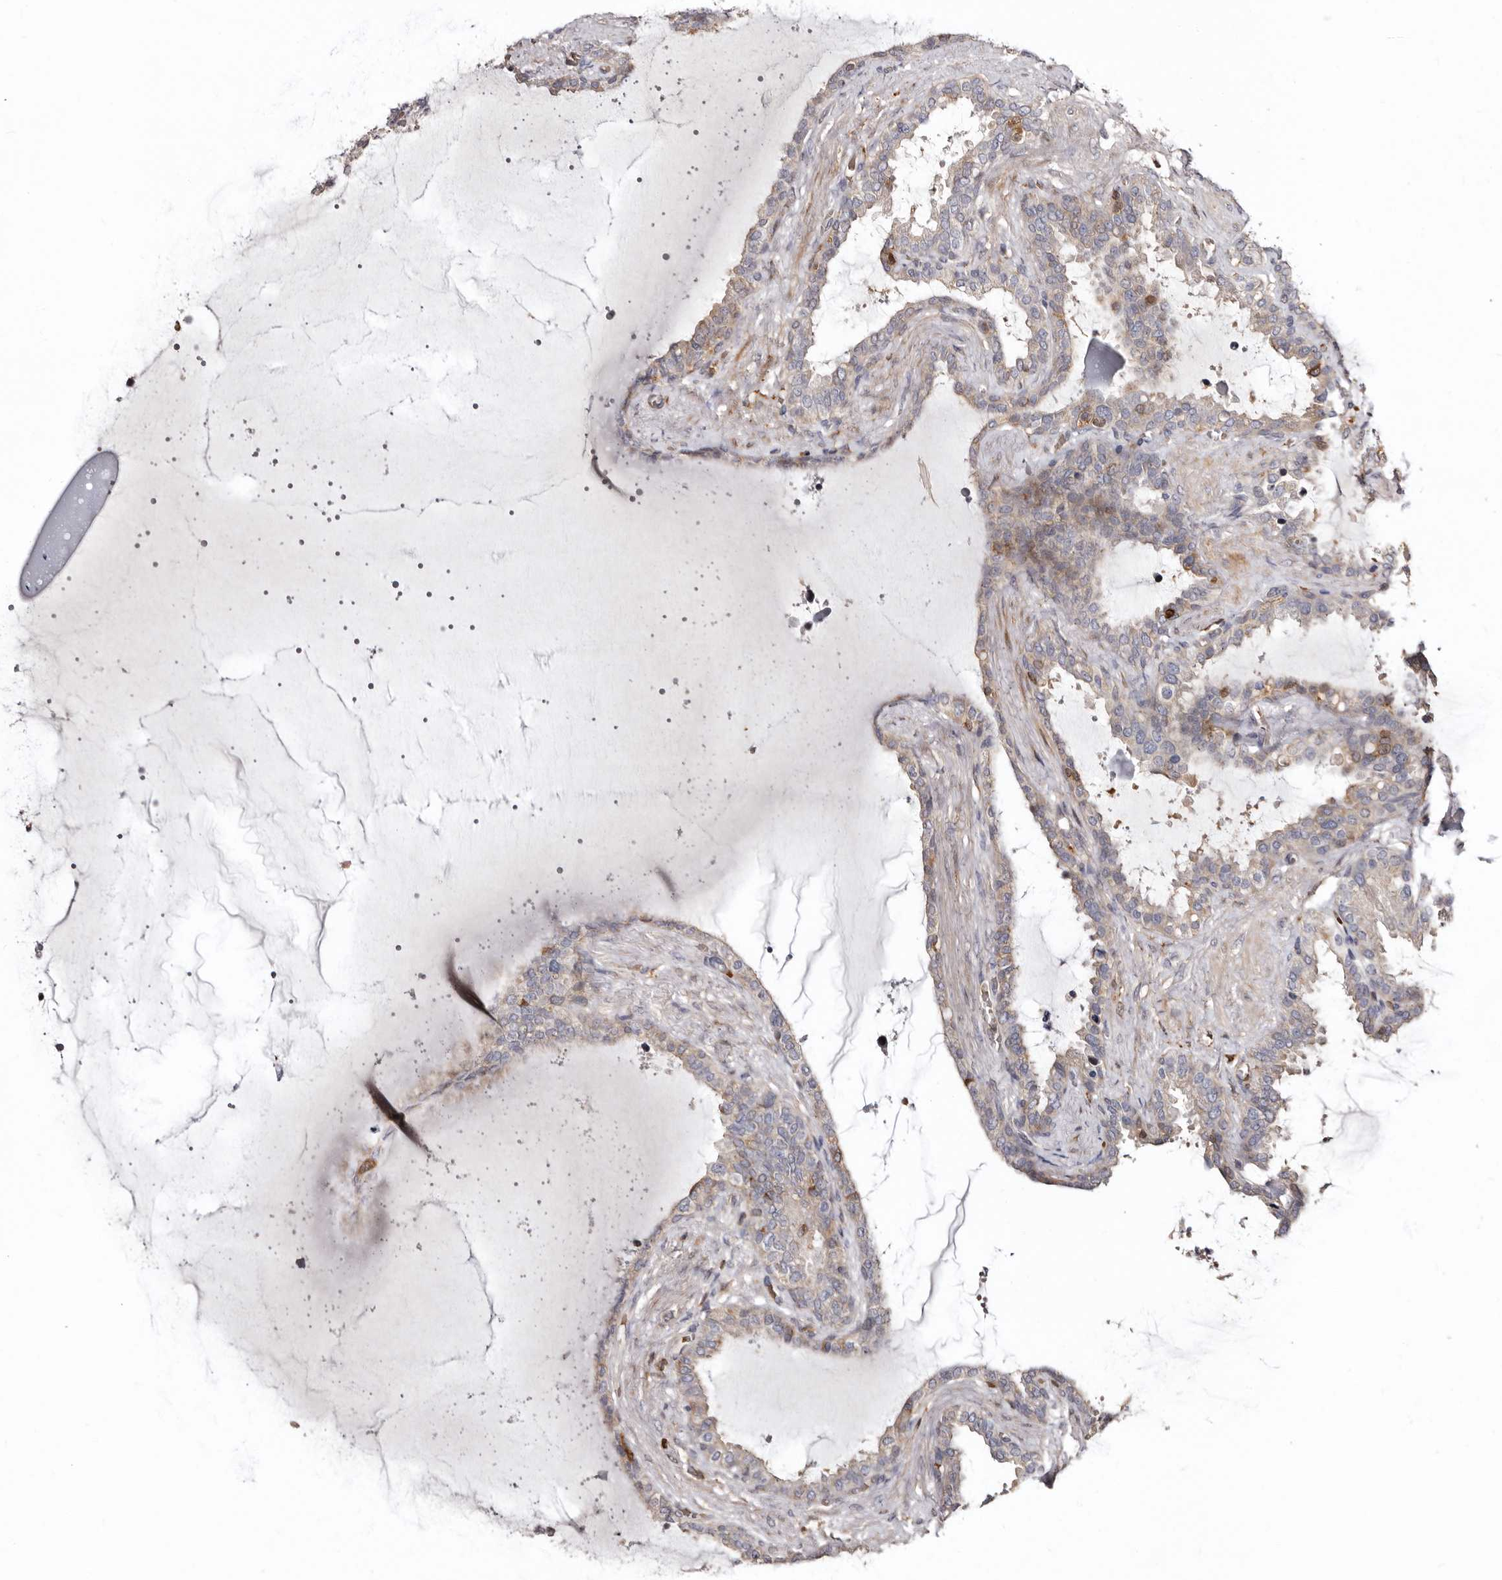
{"staining": {"intensity": "weak", "quantity": "<25%", "location": "cytoplasmic/membranous"}, "tissue": "seminal vesicle", "cell_type": "Glandular cells", "image_type": "normal", "snomed": [{"axis": "morphology", "description": "Normal tissue, NOS"}, {"axis": "topography", "description": "Seminal veicle"}], "caption": "The photomicrograph exhibits no staining of glandular cells in normal seminal vesicle.", "gene": "BAX", "patient": {"sex": "male", "age": 46}}